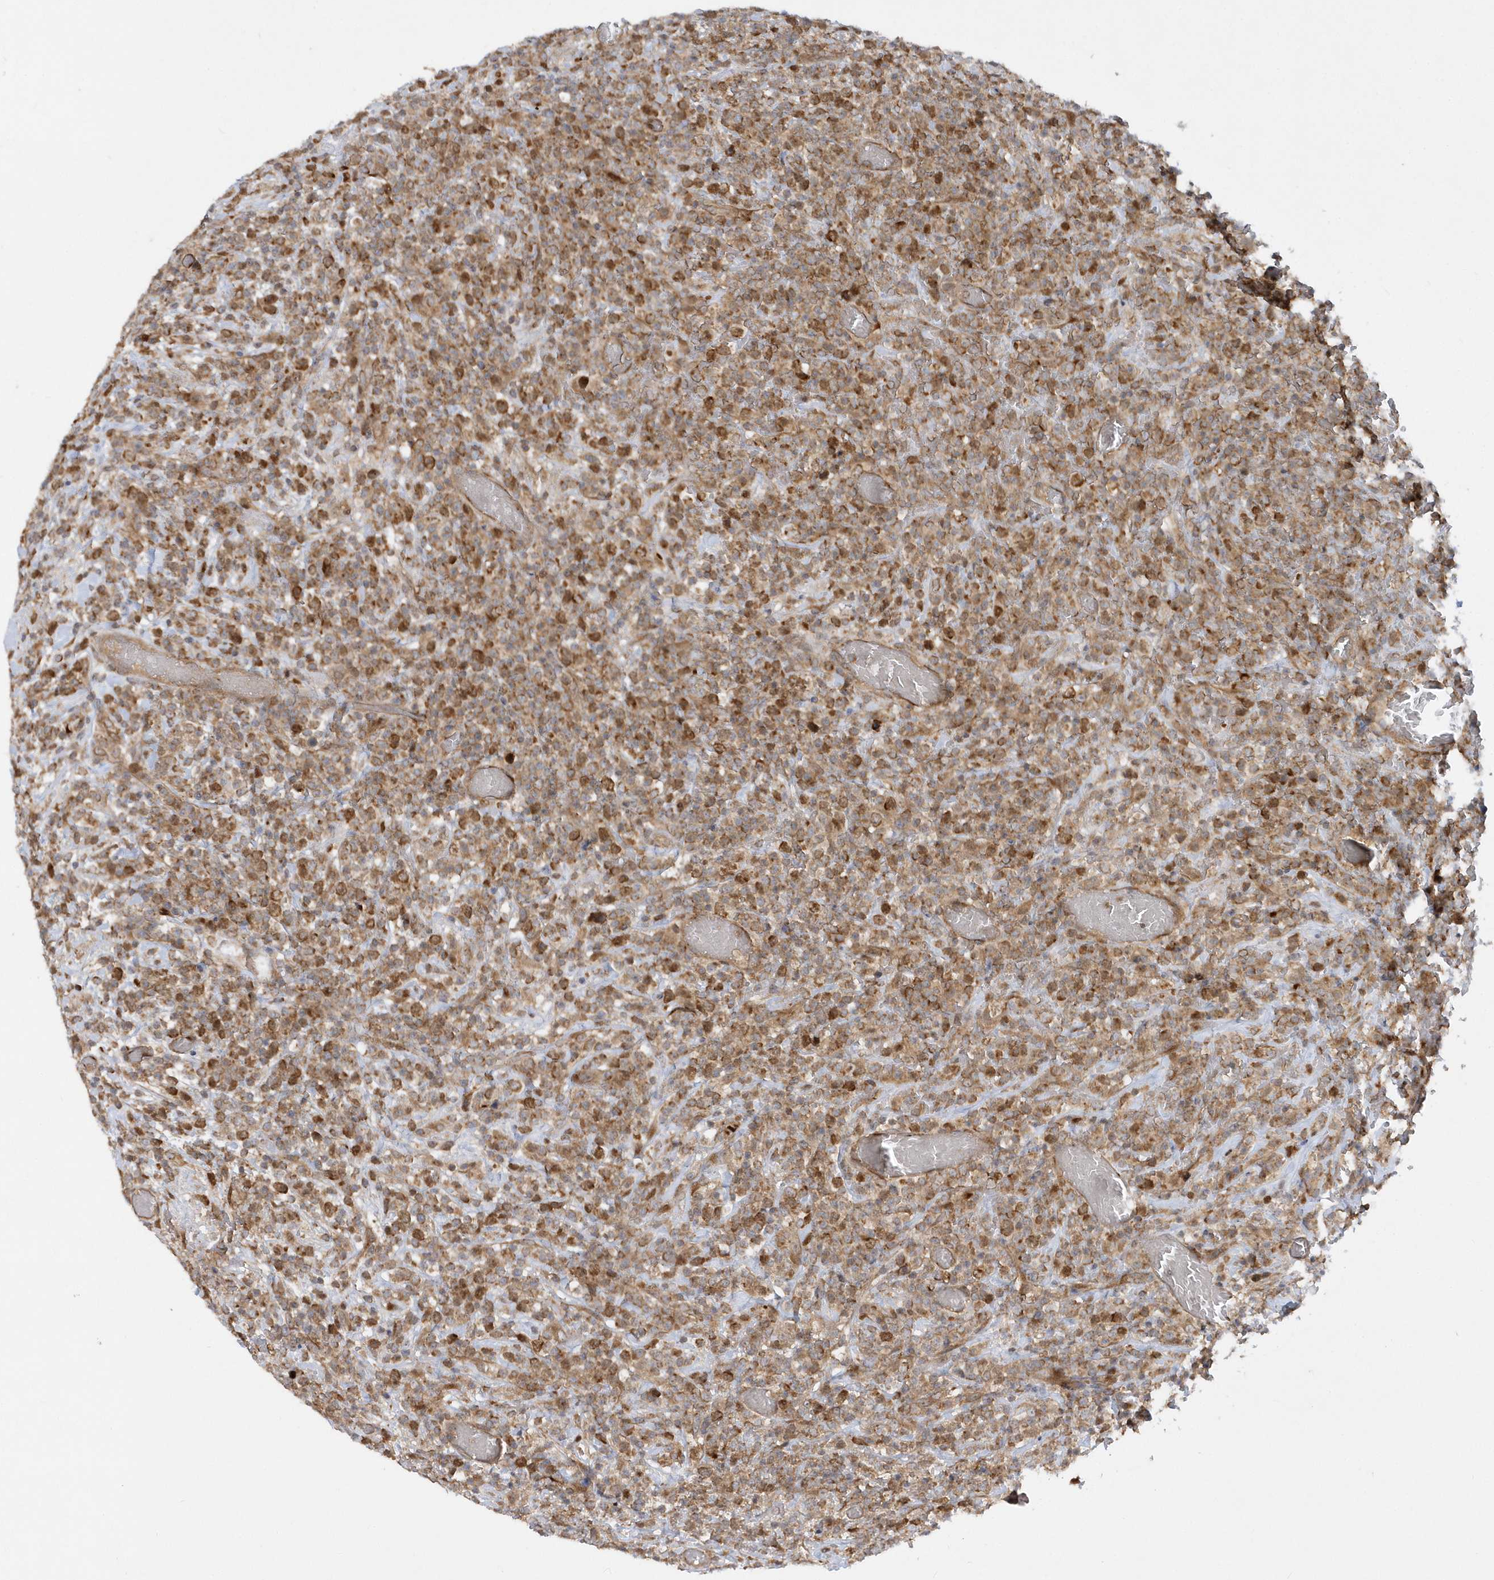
{"staining": {"intensity": "moderate", "quantity": ">75%", "location": "cytoplasmic/membranous"}, "tissue": "lymphoma", "cell_type": "Tumor cells", "image_type": "cancer", "snomed": [{"axis": "morphology", "description": "Malignant lymphoma, non-Hodgkin's type, High grade"}, {"axis": "topography", "description": "Colon"}], "caption": "This image shows lymphoma stained with IHC to label a protein in brown. The cytoplasmic/membranous of tumor cells show moderate positivity for the protein. Nuclei are counter-stained blue.", "gene": "MXI1", "patient": {"sex": "female", "age": 53}}